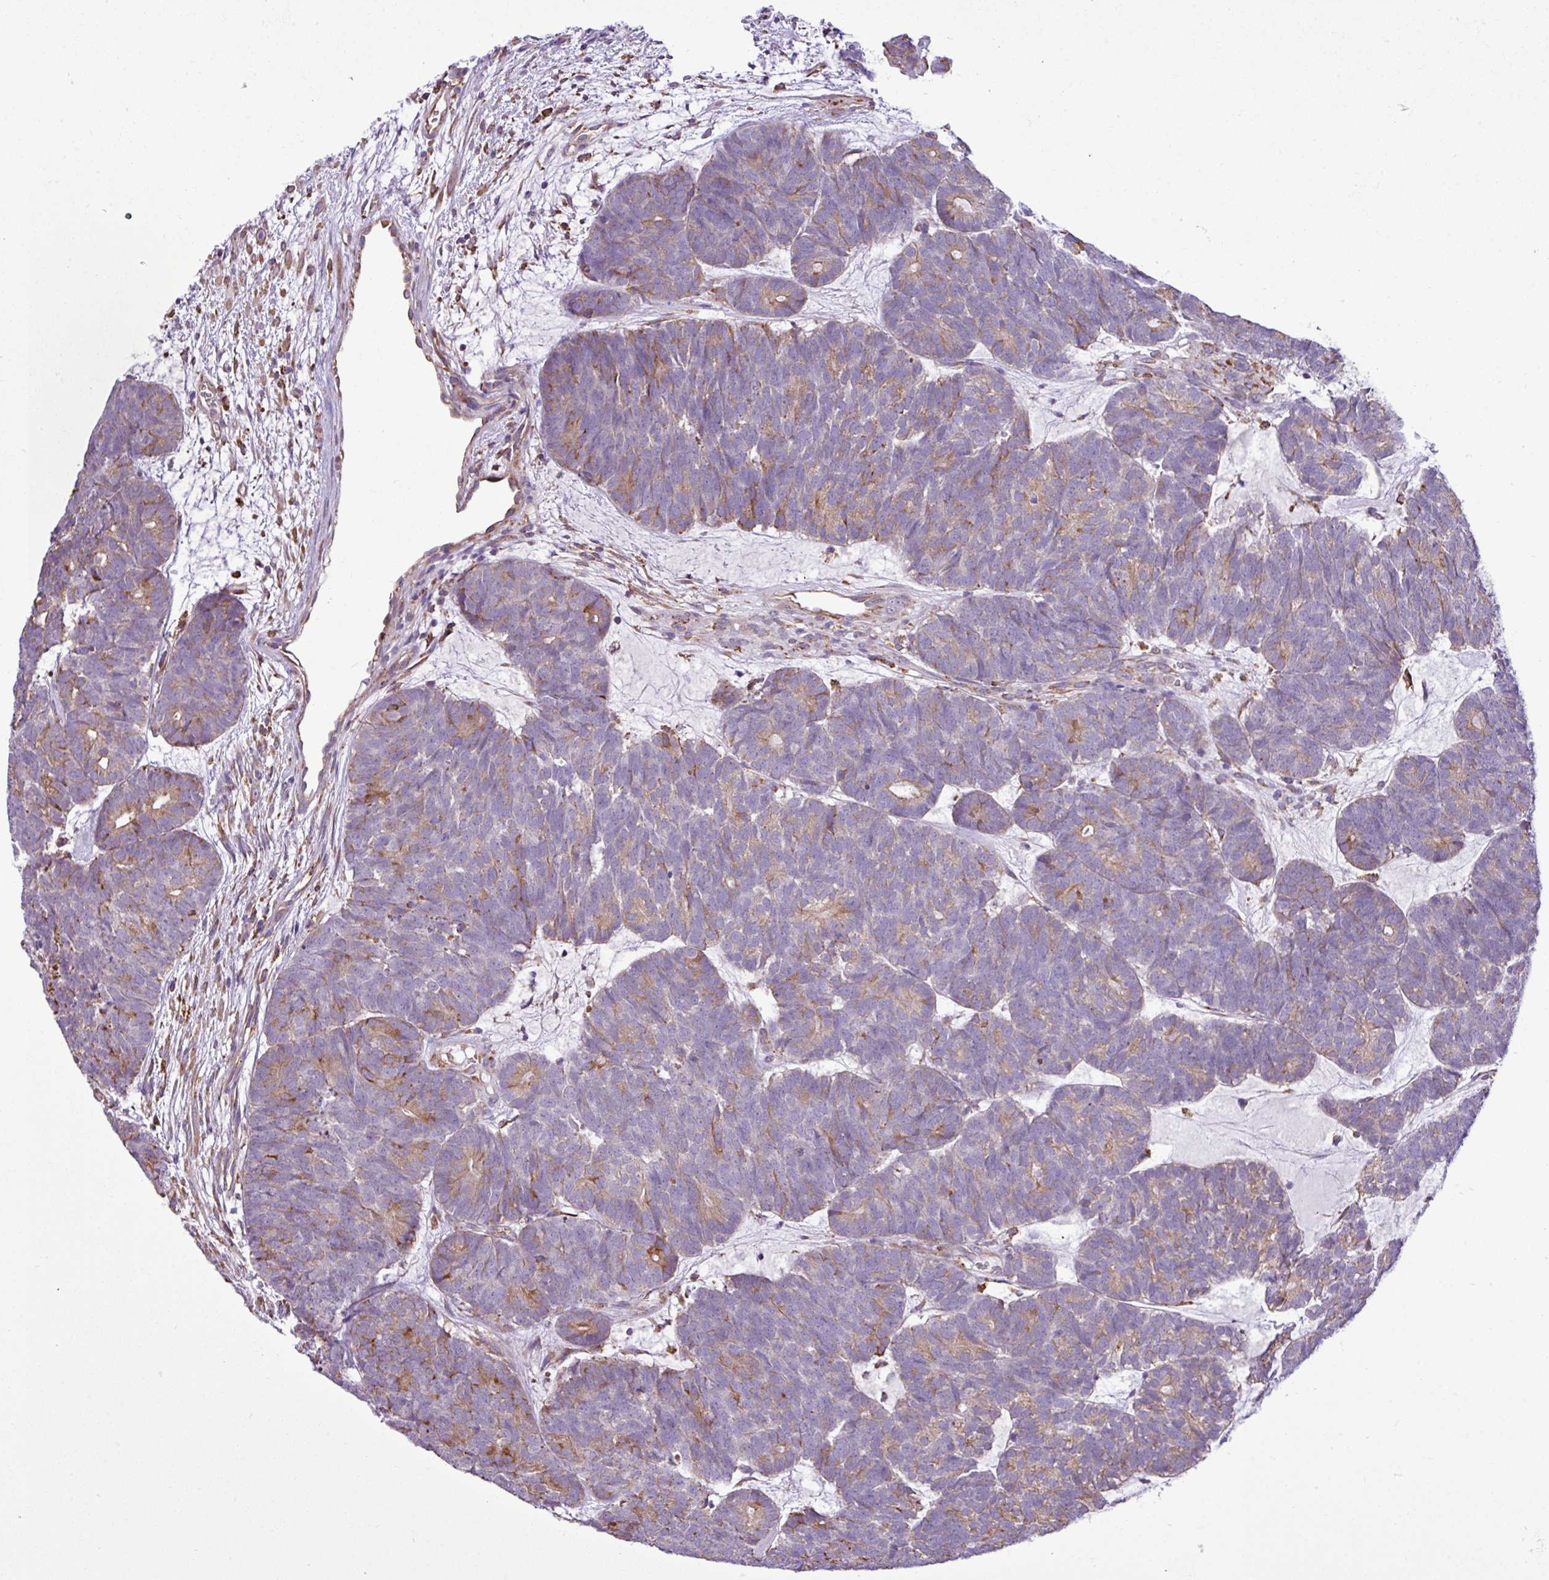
{"staining": {"intensity": "weak", "quantity": "25%-75%", "location": "cytoplasmic/membranous"}, "tissue": "head and neck cancer", "cell_type": "Tumor cells", "image_type": "cancer", "snomed": [{"axis": "morphology", "description": "Adenocarcinoma, NOS"}, {"axis": "topography", "description": "Head-Neck"}], "caption": "This photomicrograph shows immunohistochemistry staining of head and neck cancer, with low weak cytoplasmic/membranous staining in about 25%-75% of tumor cells.", "gene": "ZSCAN5A", "patient": {"sex": "female", "age": 81}}